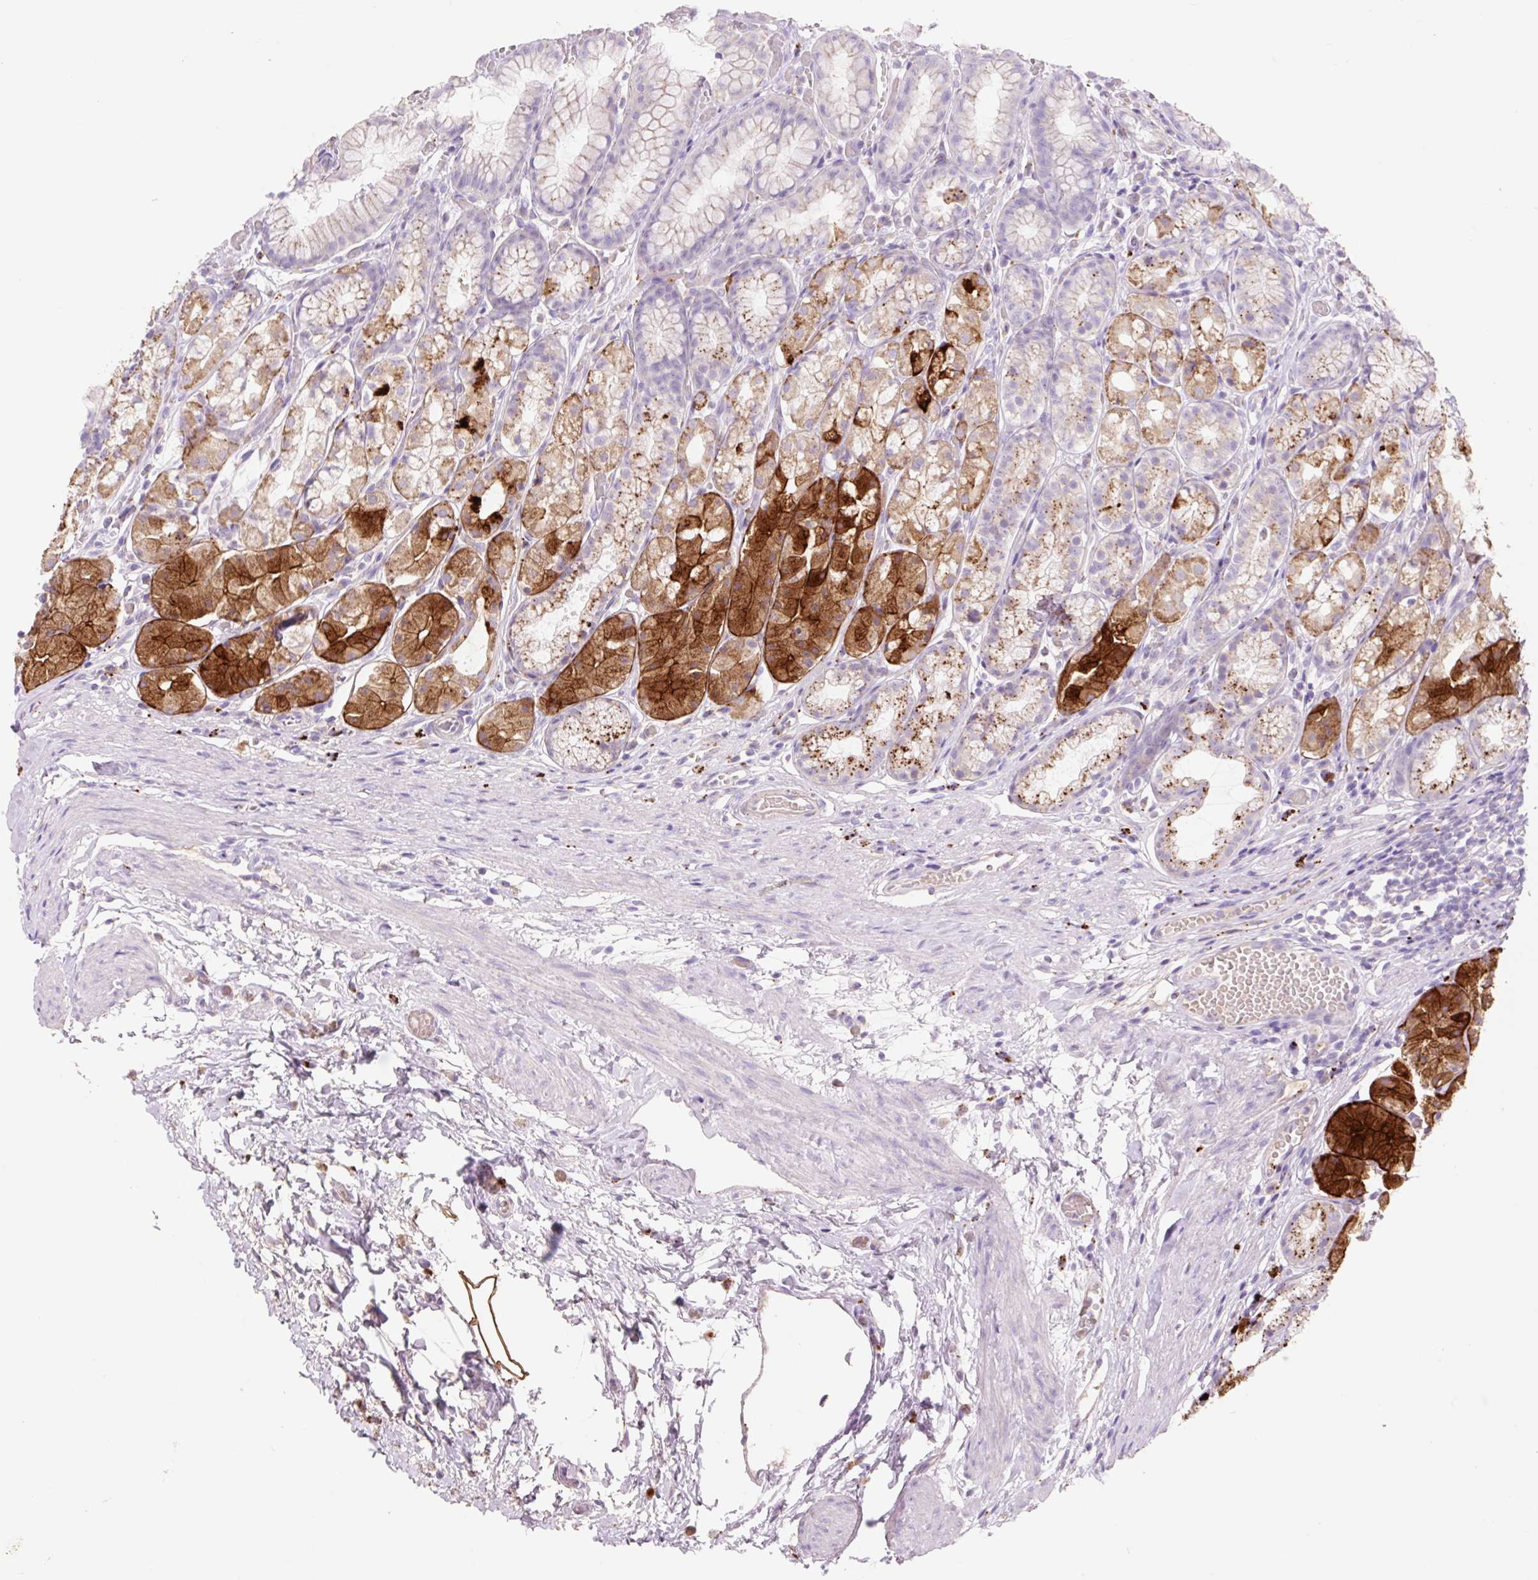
{"staining": {"intensity": "strong", "quantity": "25%-75%", "location": "cytoplasmic/membranous"}, "tissue": "stomach", "cell_type": "Glandular cells", "image_type": "normal", "snomed": [{"axis": "morphology", "description": "Normal tissue, NOS"}, {"axis": "topography", "description": "Smooth muscle"}, {"axis": "topography", "description": "Stomach"}], "caption": "An image of stomach stained for a protein shows strong cytoplasmic/membranous brown staining in glandular cells. (Brightfield microscopy of DAB IHC at high magnification).", "gene": "HEXA", "patient": {"sex": "male", "age": 70}}